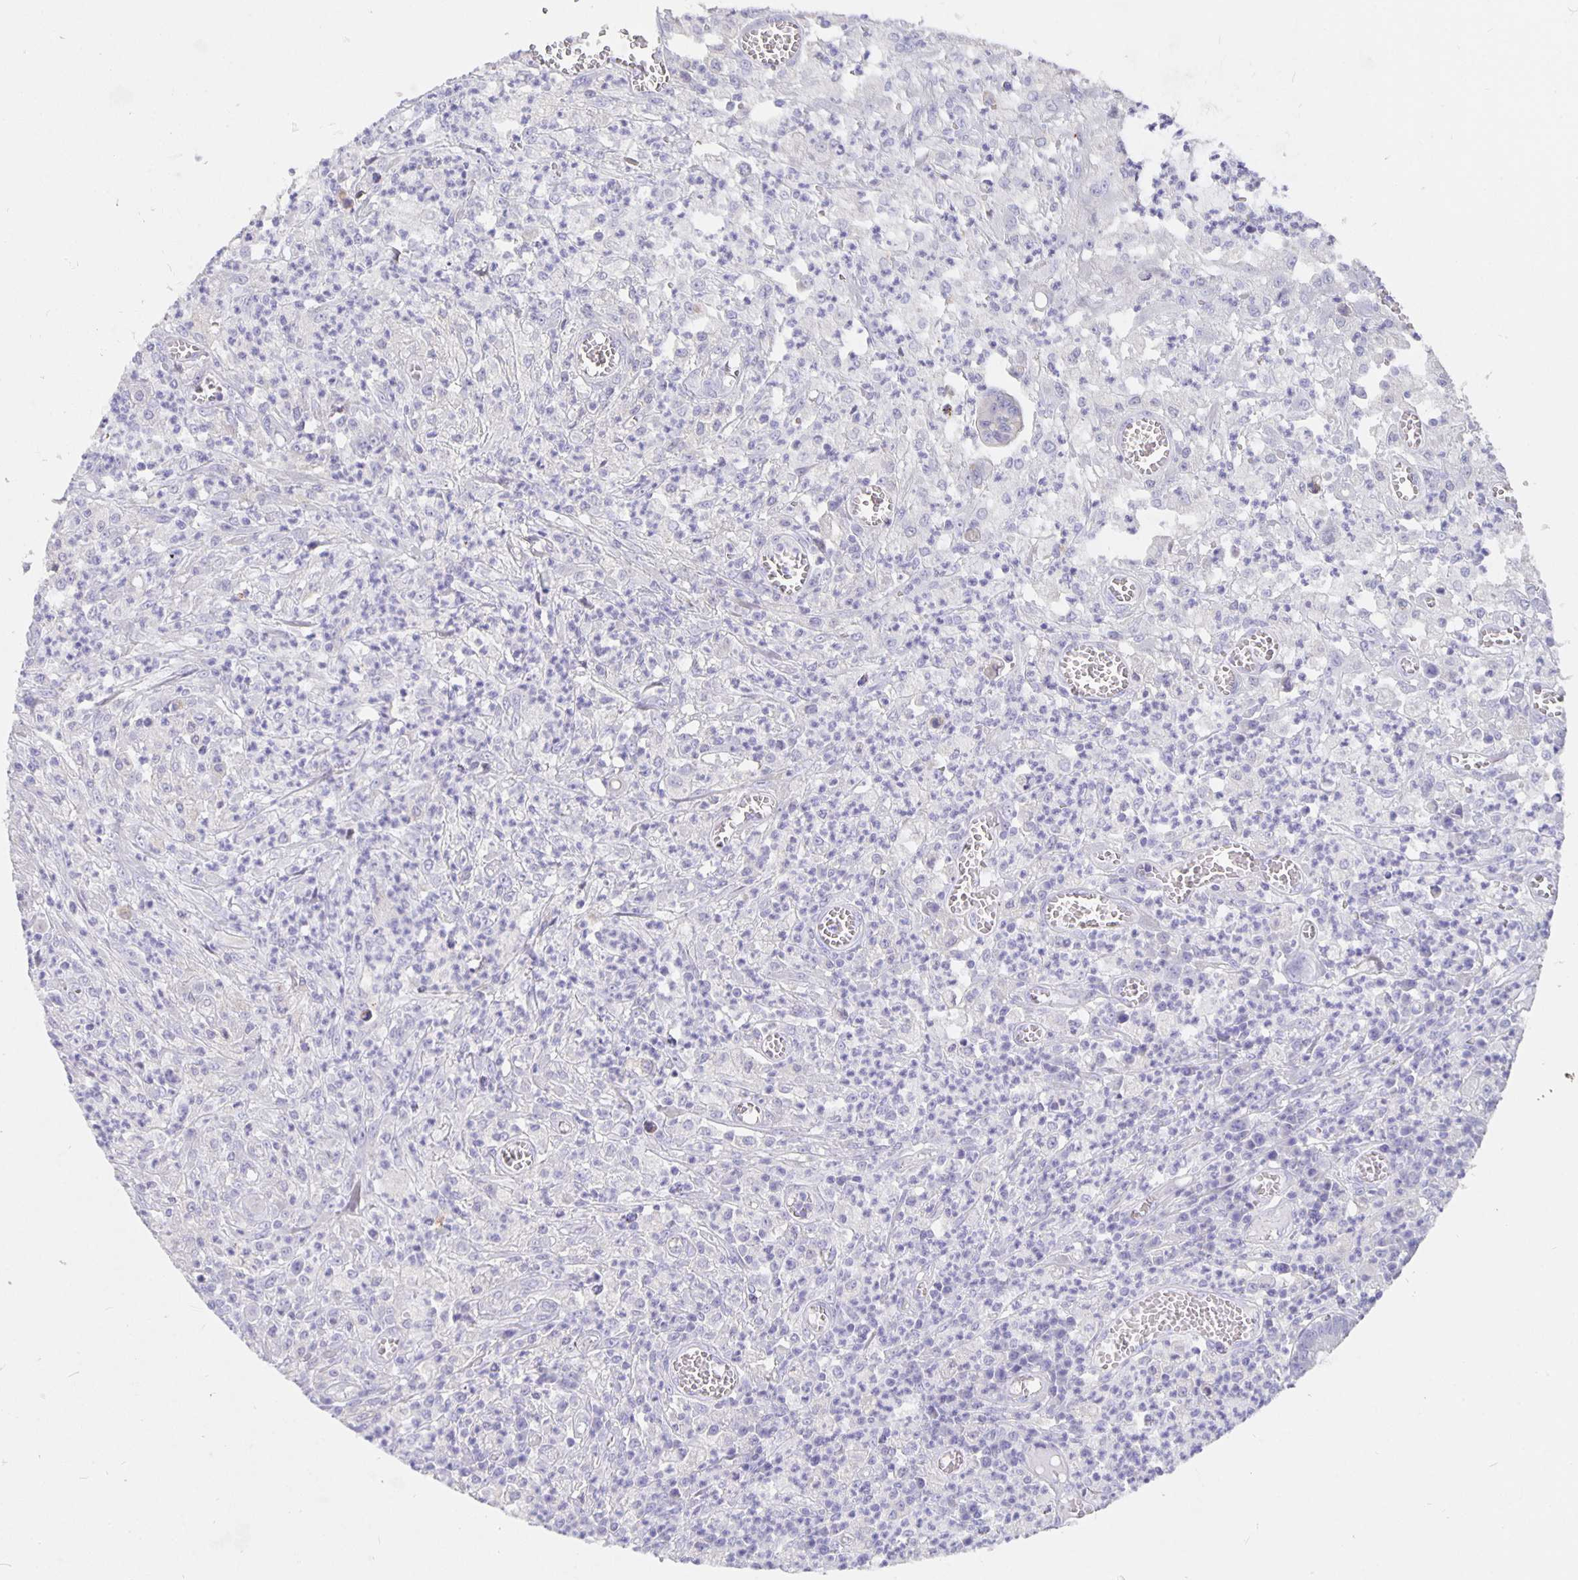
{"staining": {"intensity": "negative", "quantity": "none", "location": "none"}, "tissue": "colorectal cancer", "cell_type": "Tumor cells", "image_type": "cancer", "snomed": [{"axis": "morphology", "description": "Normal tissue, NOS"}, {"axis": "morphology", "description": "Adenocarcinoma, NOS"}, {"axis": "topography", "description": "Colon"}], "caption": "IHC of human colorectal cancer shows no positivity in tumor cells. Brightfield microscopy of immunohistochemistry stained with DAB (brown) and hematoxylin (blue), captured at high magnification.", "gene": "CFAP74", "patient": {"sex": "male", "age": 65}}